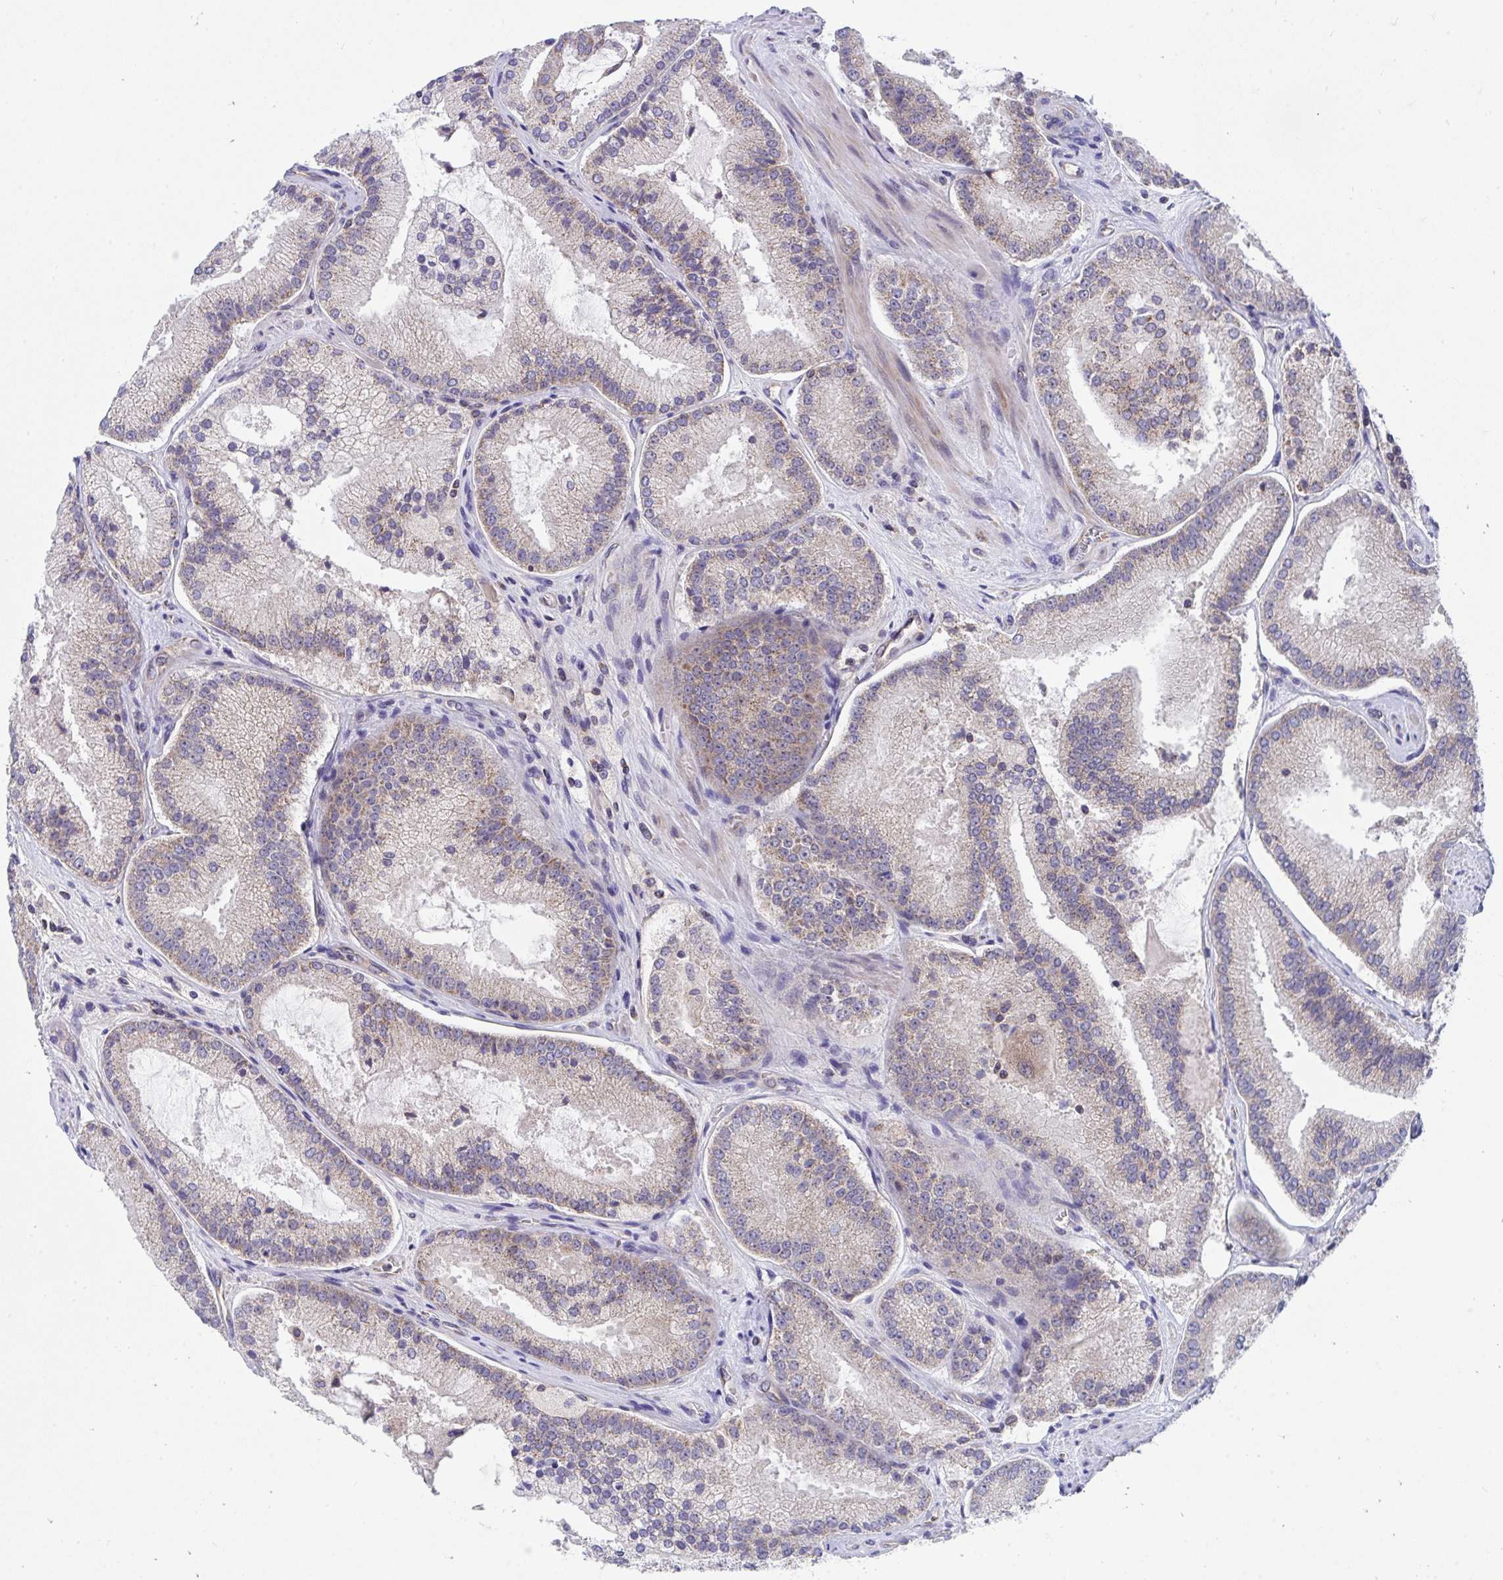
{"staining": {"intensity": "weak", "quantity": ">75%", "location": "cytoplasmic/membranous"}, "tissue": "prostate cancer", "cell_type": "Tumor cells", "image_type": "cancer", "snomed": [{"axis": "morphology", "description": "Adenocarcinoma, High grade"}, {"axis": "topography", "description": "Prostate"}], "caption": "Weak cytoplasmic/membranous positivity is appreciated in approximately >75% of tumor cells in prostate cancer.", "gene": "FHIP1B", "patient": {"sex": "male", "age": 73}}